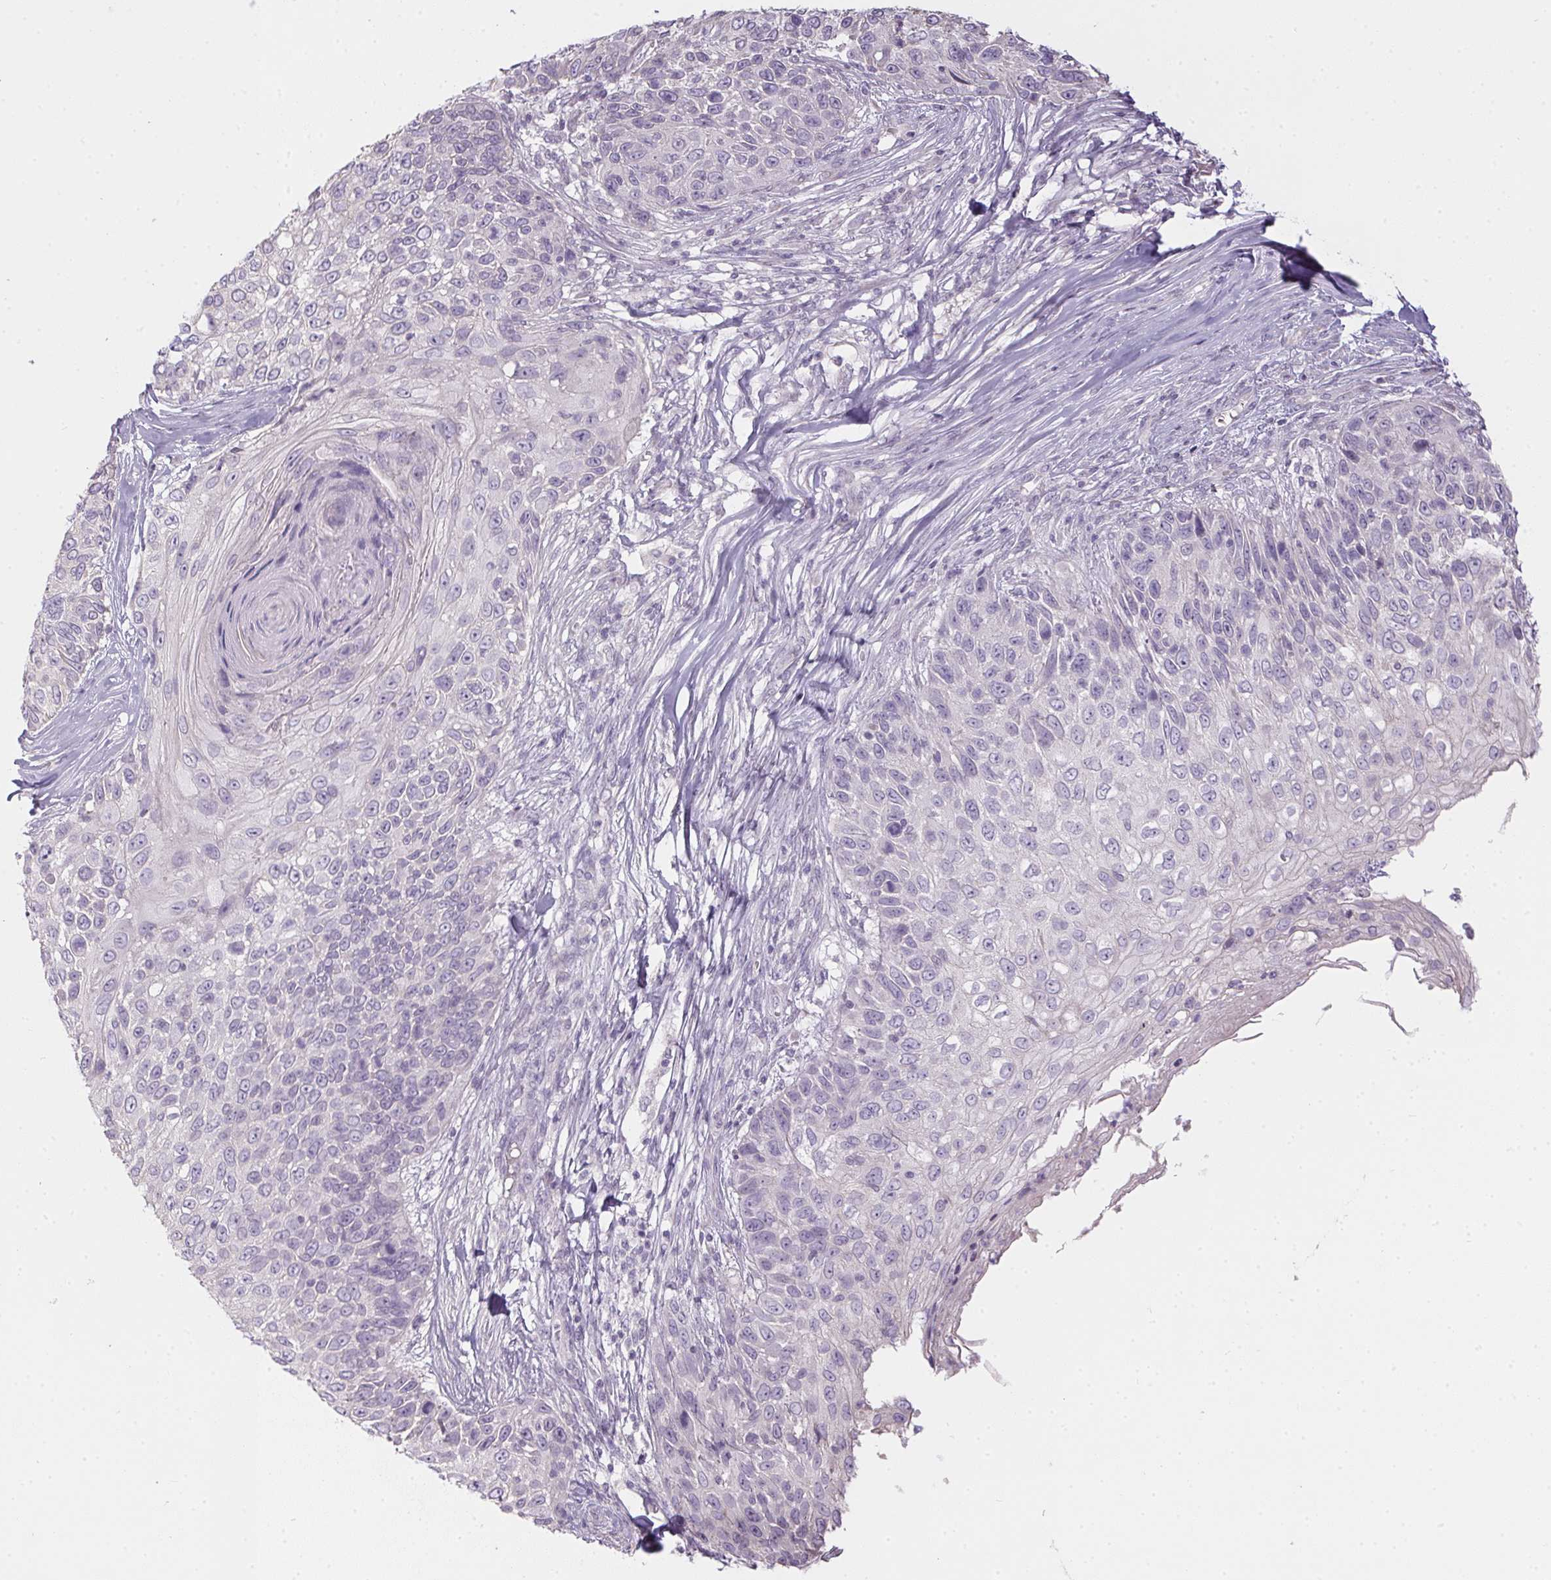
{"staining": {"intensity": "negative", "quantity": "none", "location": "none"}, "tissue": "skin cancer", "cell_type": "Tumor cells", "image_type": "cancer", "snomed": [{"axis": "morphology", "description": "Squamous cell carcinoma, NOS"}, {"axis": "topography", "description": "Skin"}], "caption": "Photomicrograph shows no significant protein positivity in tumor cells of squamous cell carcinoma (skin).", "gene": "CTCFL", "patient": {"sex": "male", "age": 92}}